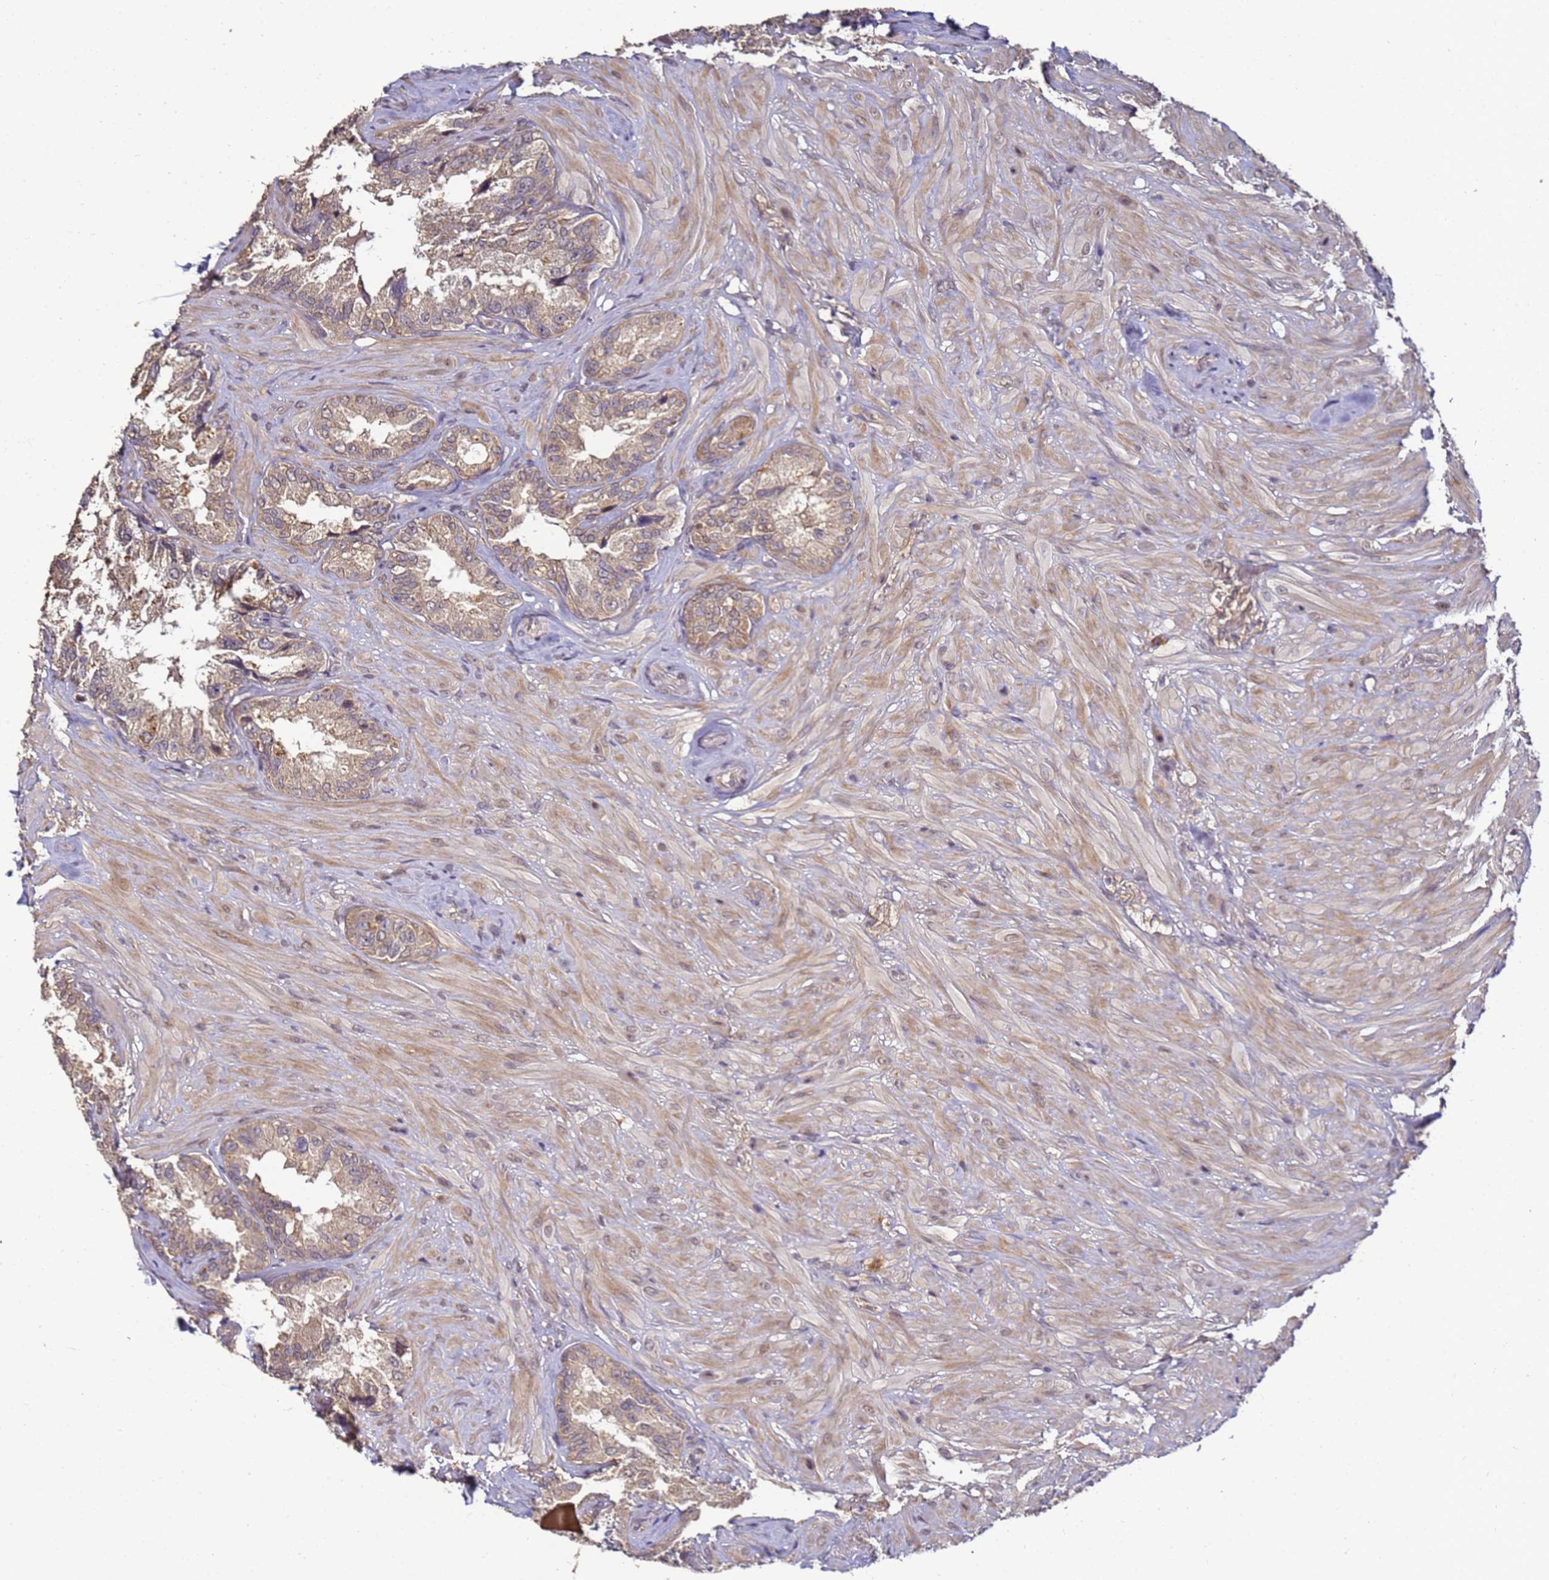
{"staining": {"intensity": "moderate", "quantity": ">75%", "location": "cytoplasmic/membranous"}, "tissue": "seminal vesicle", "cell_type": "Glandular cells", "image_type": "normal", "snomed": [{"axis": "morphology", "description": "Normal tissue, NOS"}, {"axis": "topography", "description": "Seminal veicle"}, {"axis": "topography", "description": "Peripheral nerve tissue"}], "caption": "Glandular cells reveal moderate cytoplasmic/membranous staining in approximately >75% of cells in unremarkable seminal vesicle.", "gene": "ANKRD17", "patient": {"sex": "male", "age": 67}}